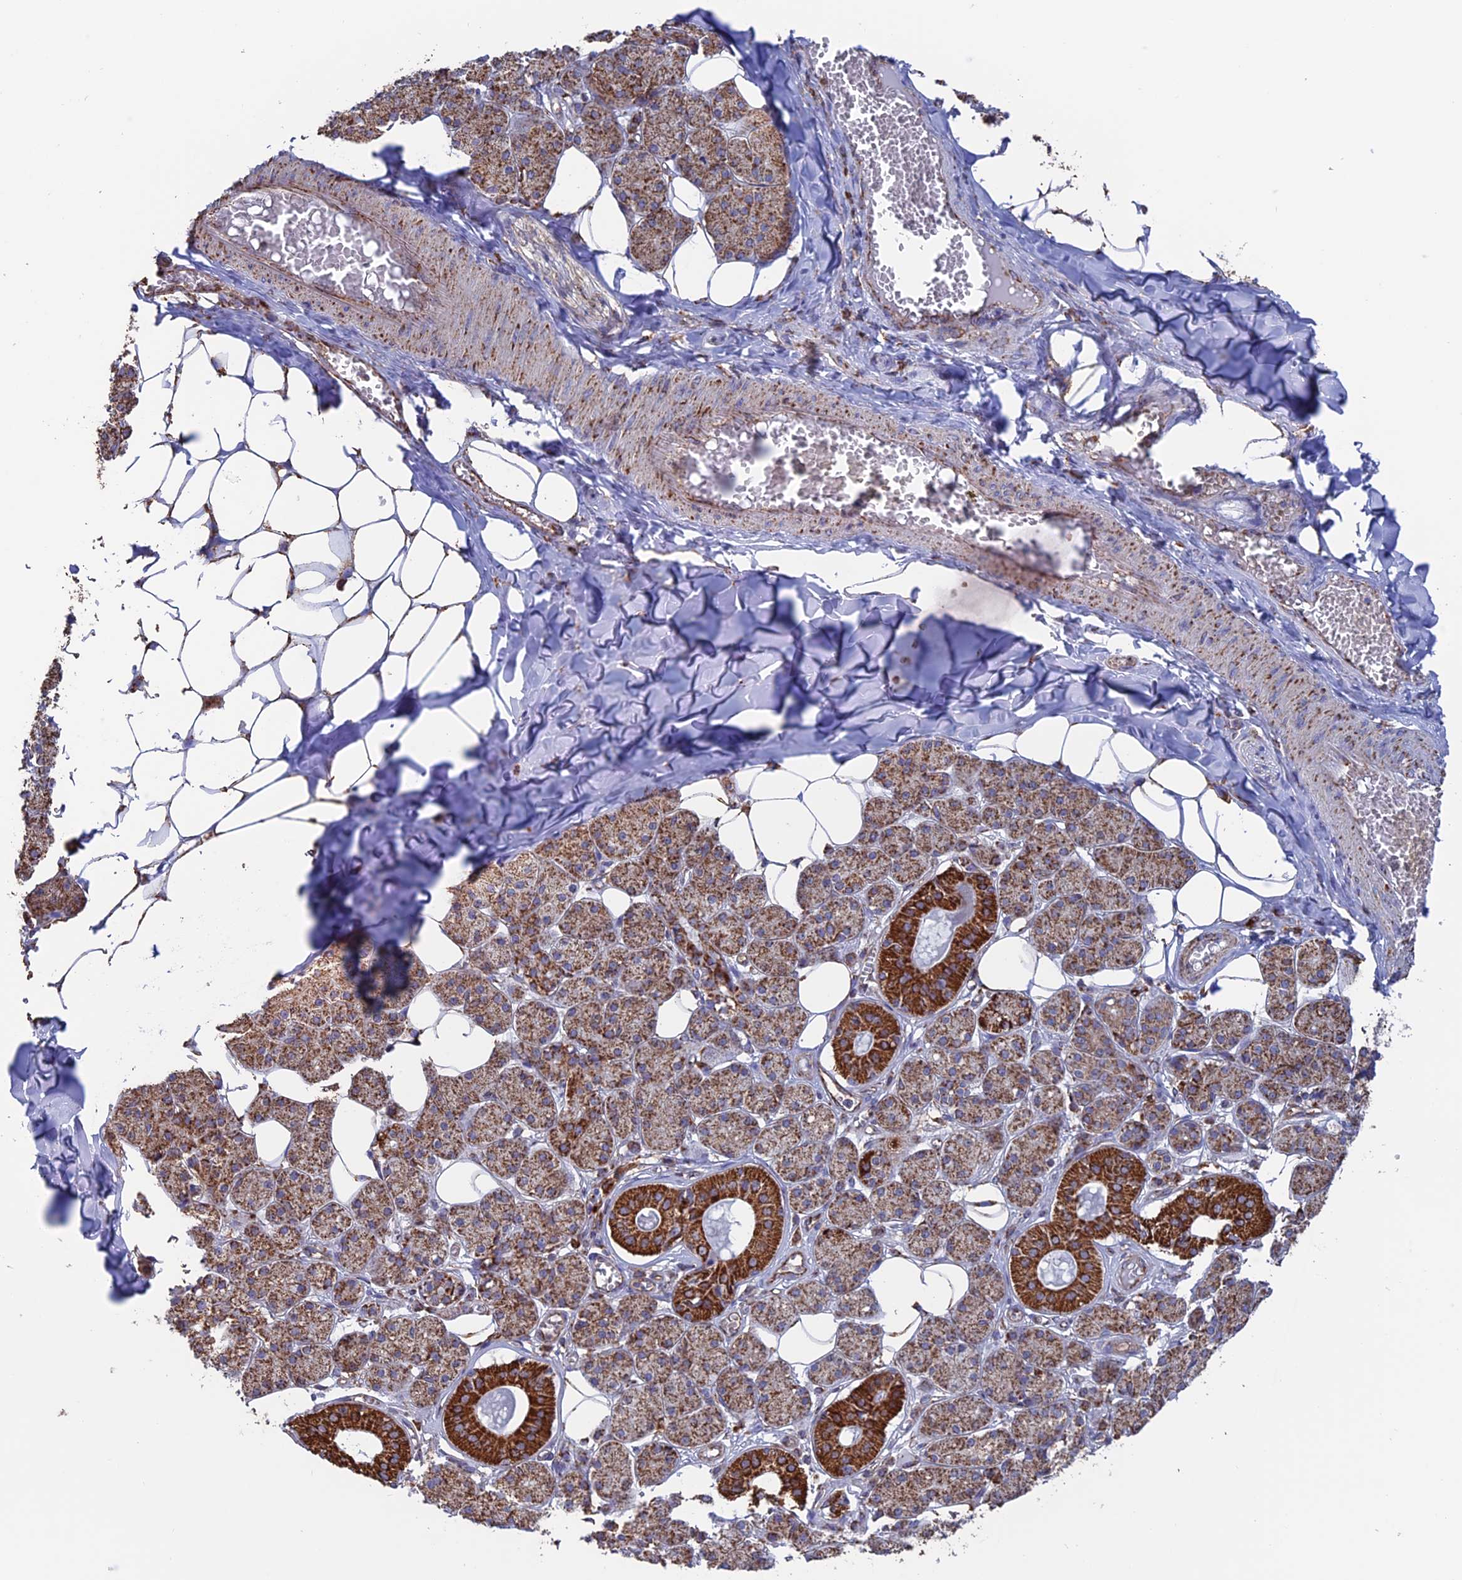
{"staining": {"intensity": "strong", "quantity": "25%-75%", "location": "cytoplasmic/membranous"}, "tissue": "salivary gland", "cell_type": "Glandular cells", "image_type": "normal", "snomed": [{"axis": "morphology", "description": "Normal tissue, NOS"}, {"axis": "topography", "description": "Salivary gland"}], "caption": "A high-resolution image shows immunohistochemistry (IHC) staining of benign salivary gland, which reveals strong cytoplasmic/membranous expression in about 25%-75% of glandular cells. Nuclei are stained in blue.", "gene": "DTYMK", "patient": {"sex": "female", "age": 33}}